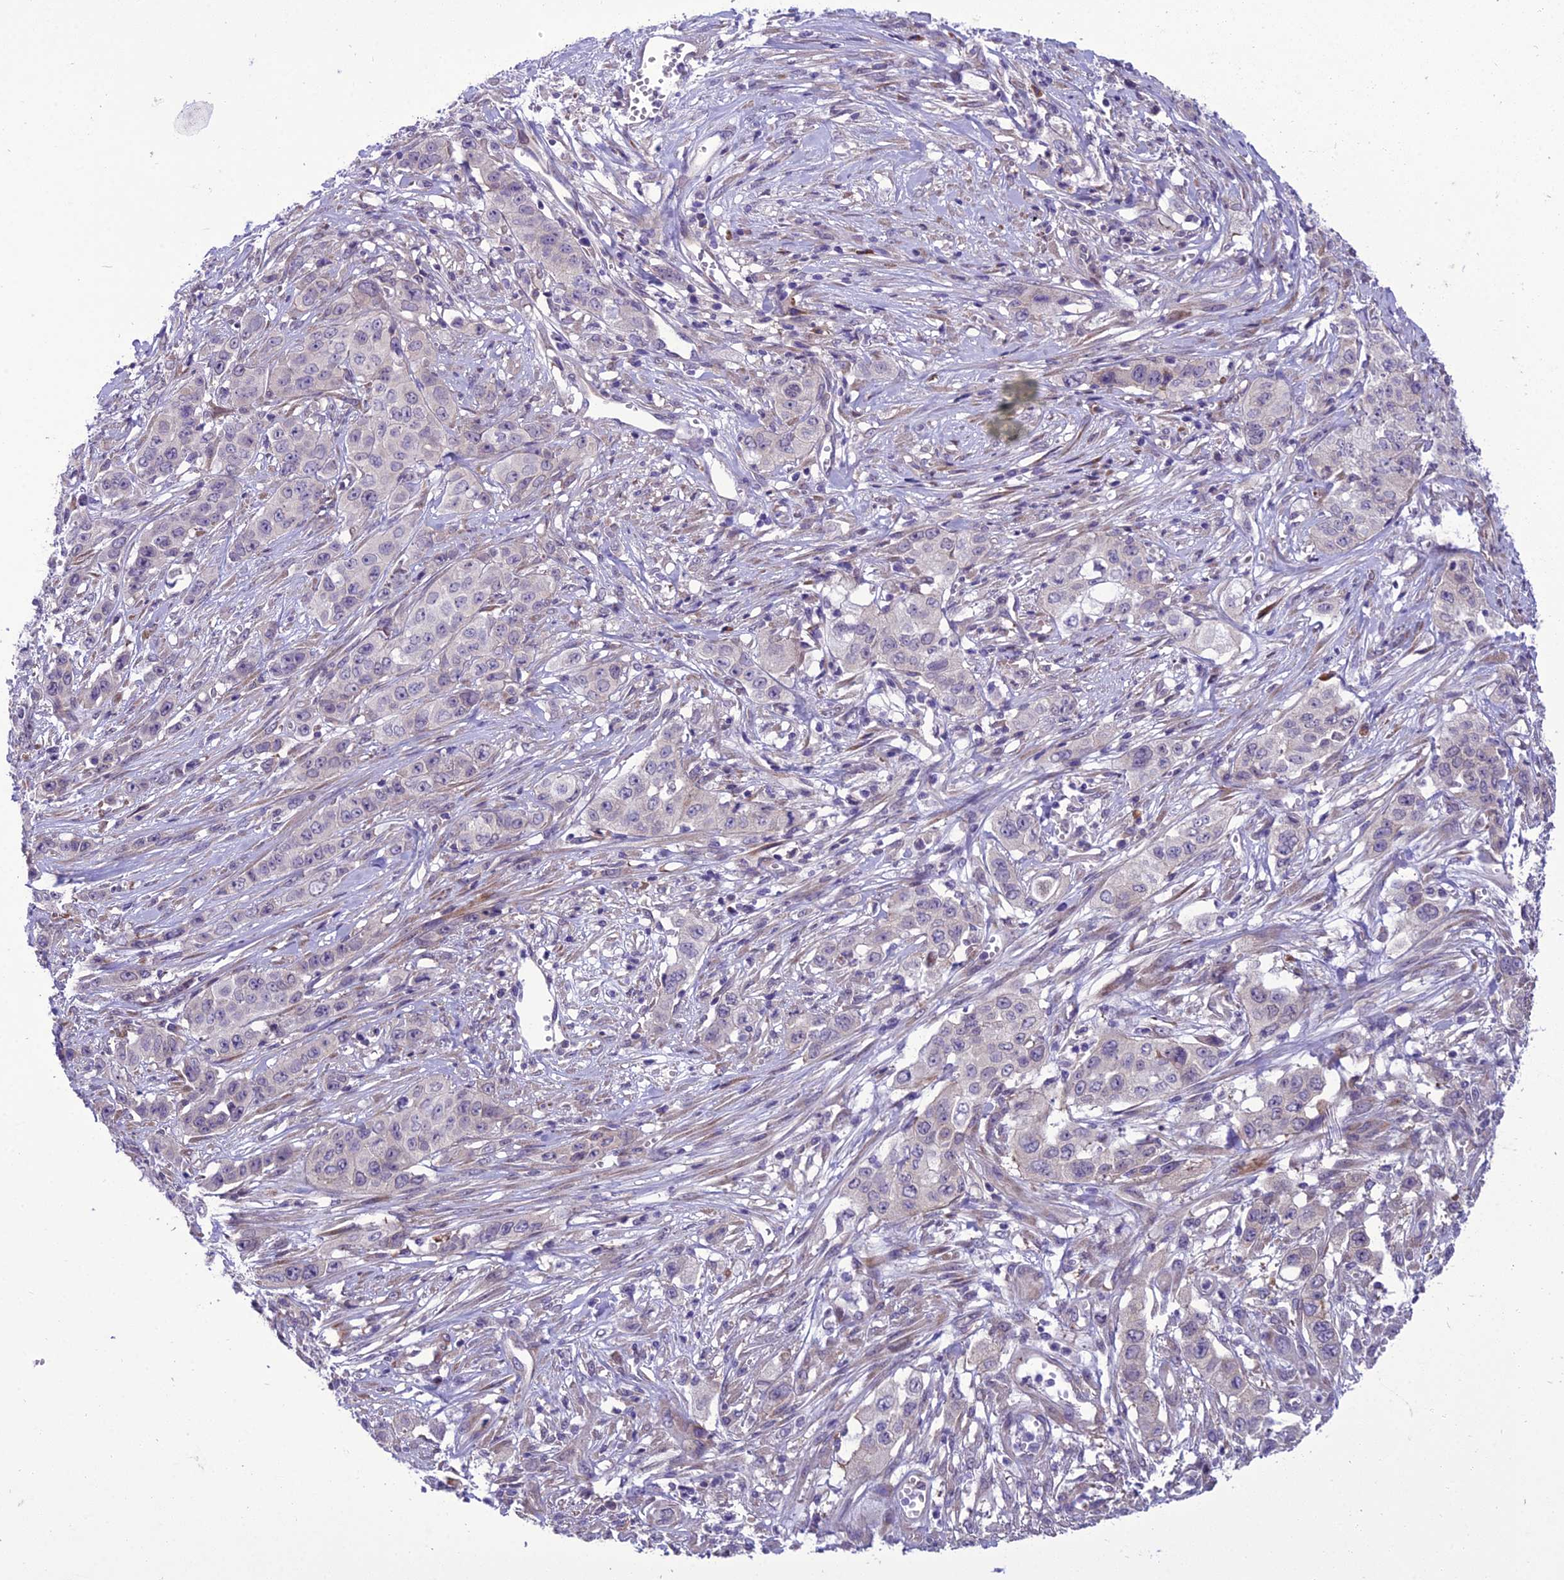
{"staining": {"intensity": "negative", "quantity": "none", "location": "none"}, "tissue": "stomach cancer", "cell_type": "Tumor cells", "image_type": "cancer", "snomed": [{"axis": "morphology", "description": "Adenocarcinoma, NOS"}, {"axis": "topography", "description": "Stomach, upper"}], "caption": "A histopathology image of human adenocarcinoma (stomach) is negative for staining in tumor cells.", "gene": "NEURL2", "patient": {"sex": "male", "age": 62}}